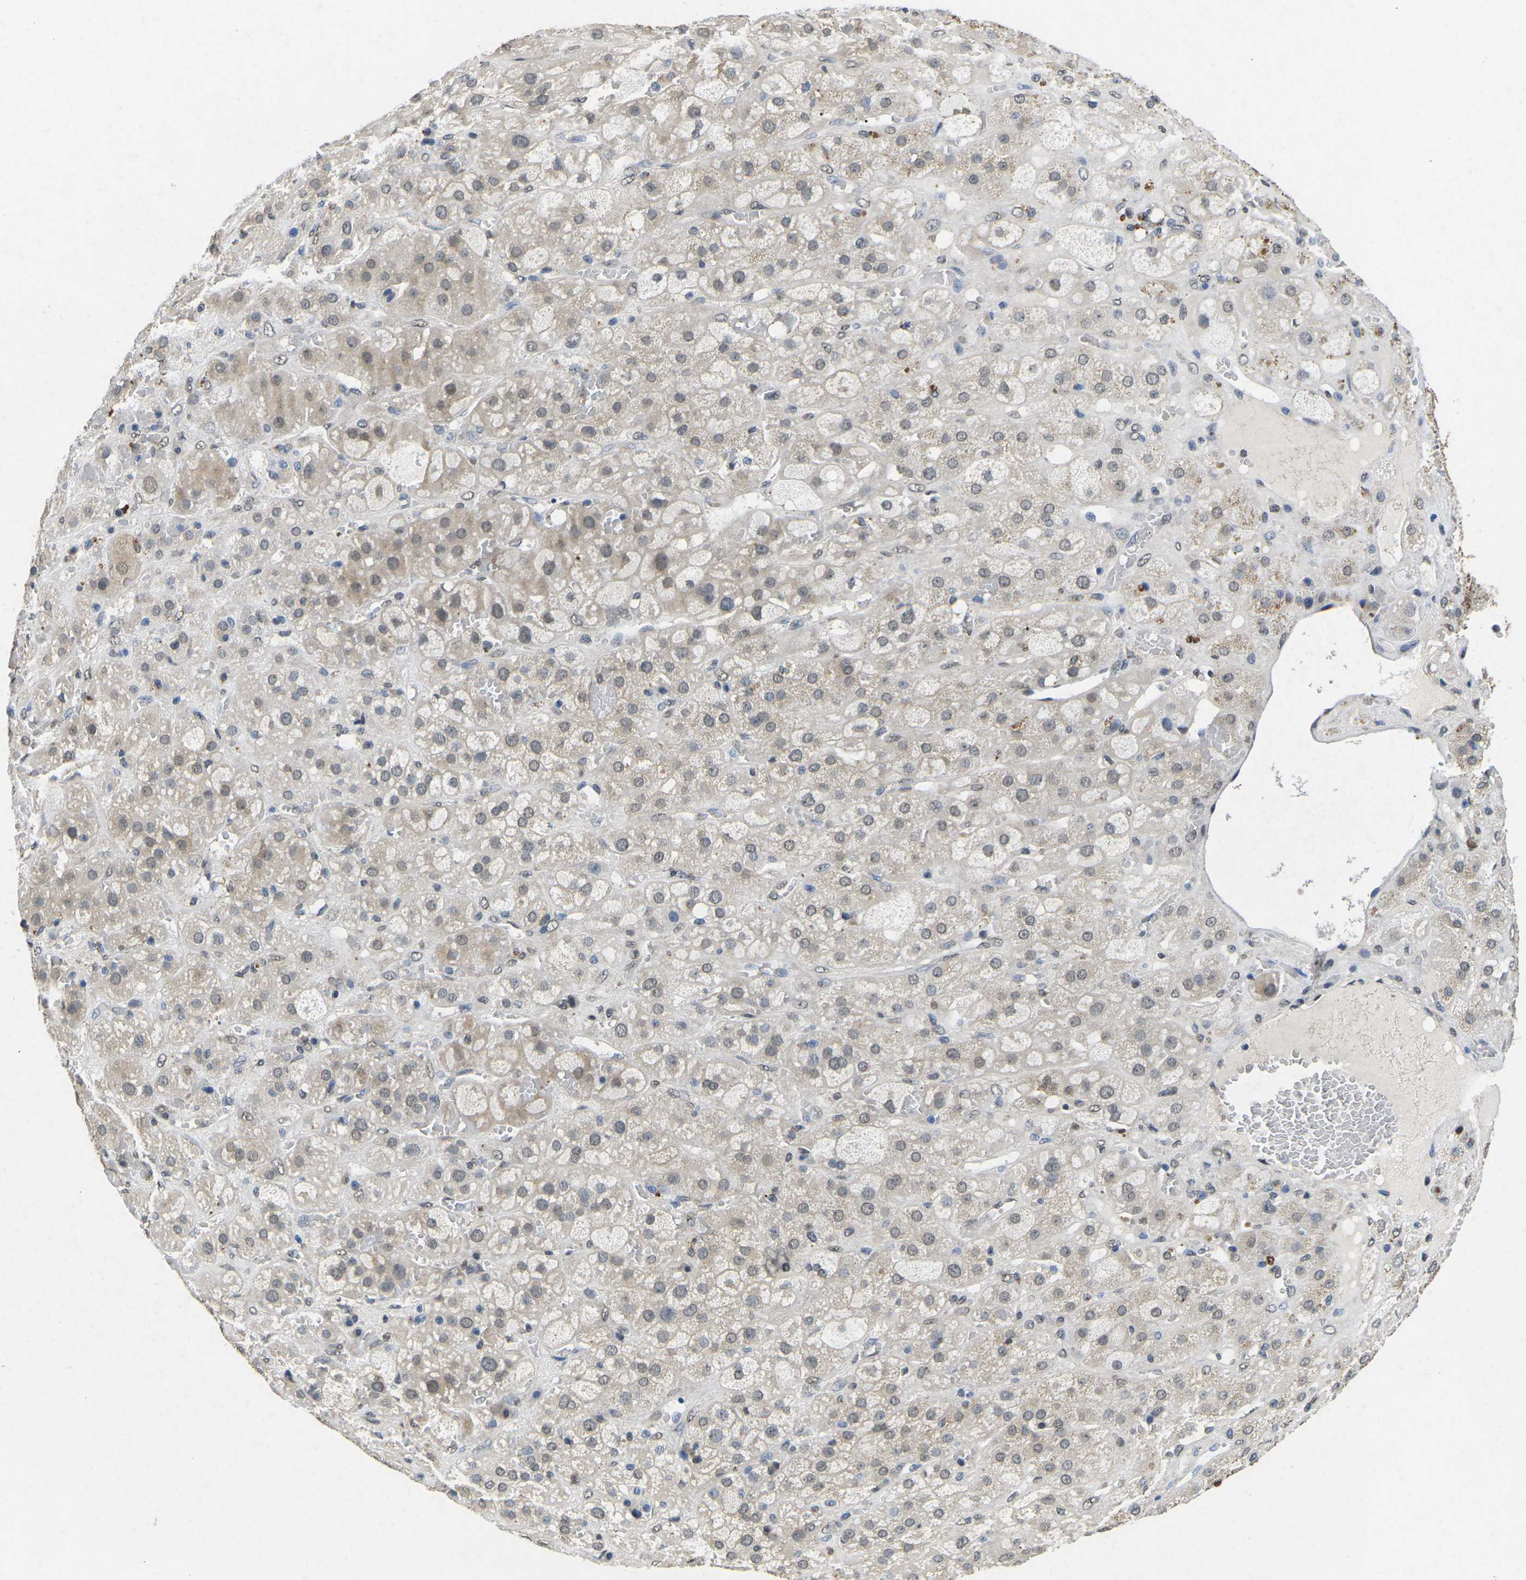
{"staining": {"intensity": "weak", "quantity": "25%-75%", "location": "cytoplasmic/membranous"}, "tissue": "adrenal gland", "cell_type": "Glandular cells", "image_type": "normal", "snomed": [{"axis": "morphology", "description": "Normal tissue, NOS"}, {"axis": "topography", "description": "Adrenal gland"}], "caption": "Immunohistochemistry photomicrograph of benign human adrenal gland stained for a protein (brown), which displays low levels of weak cytoplasmic/membranous staining in approximately 25%-75% of glandular cells.", "gene": "SCNN1B", "patient": {"sex": "female", "age": 47}}